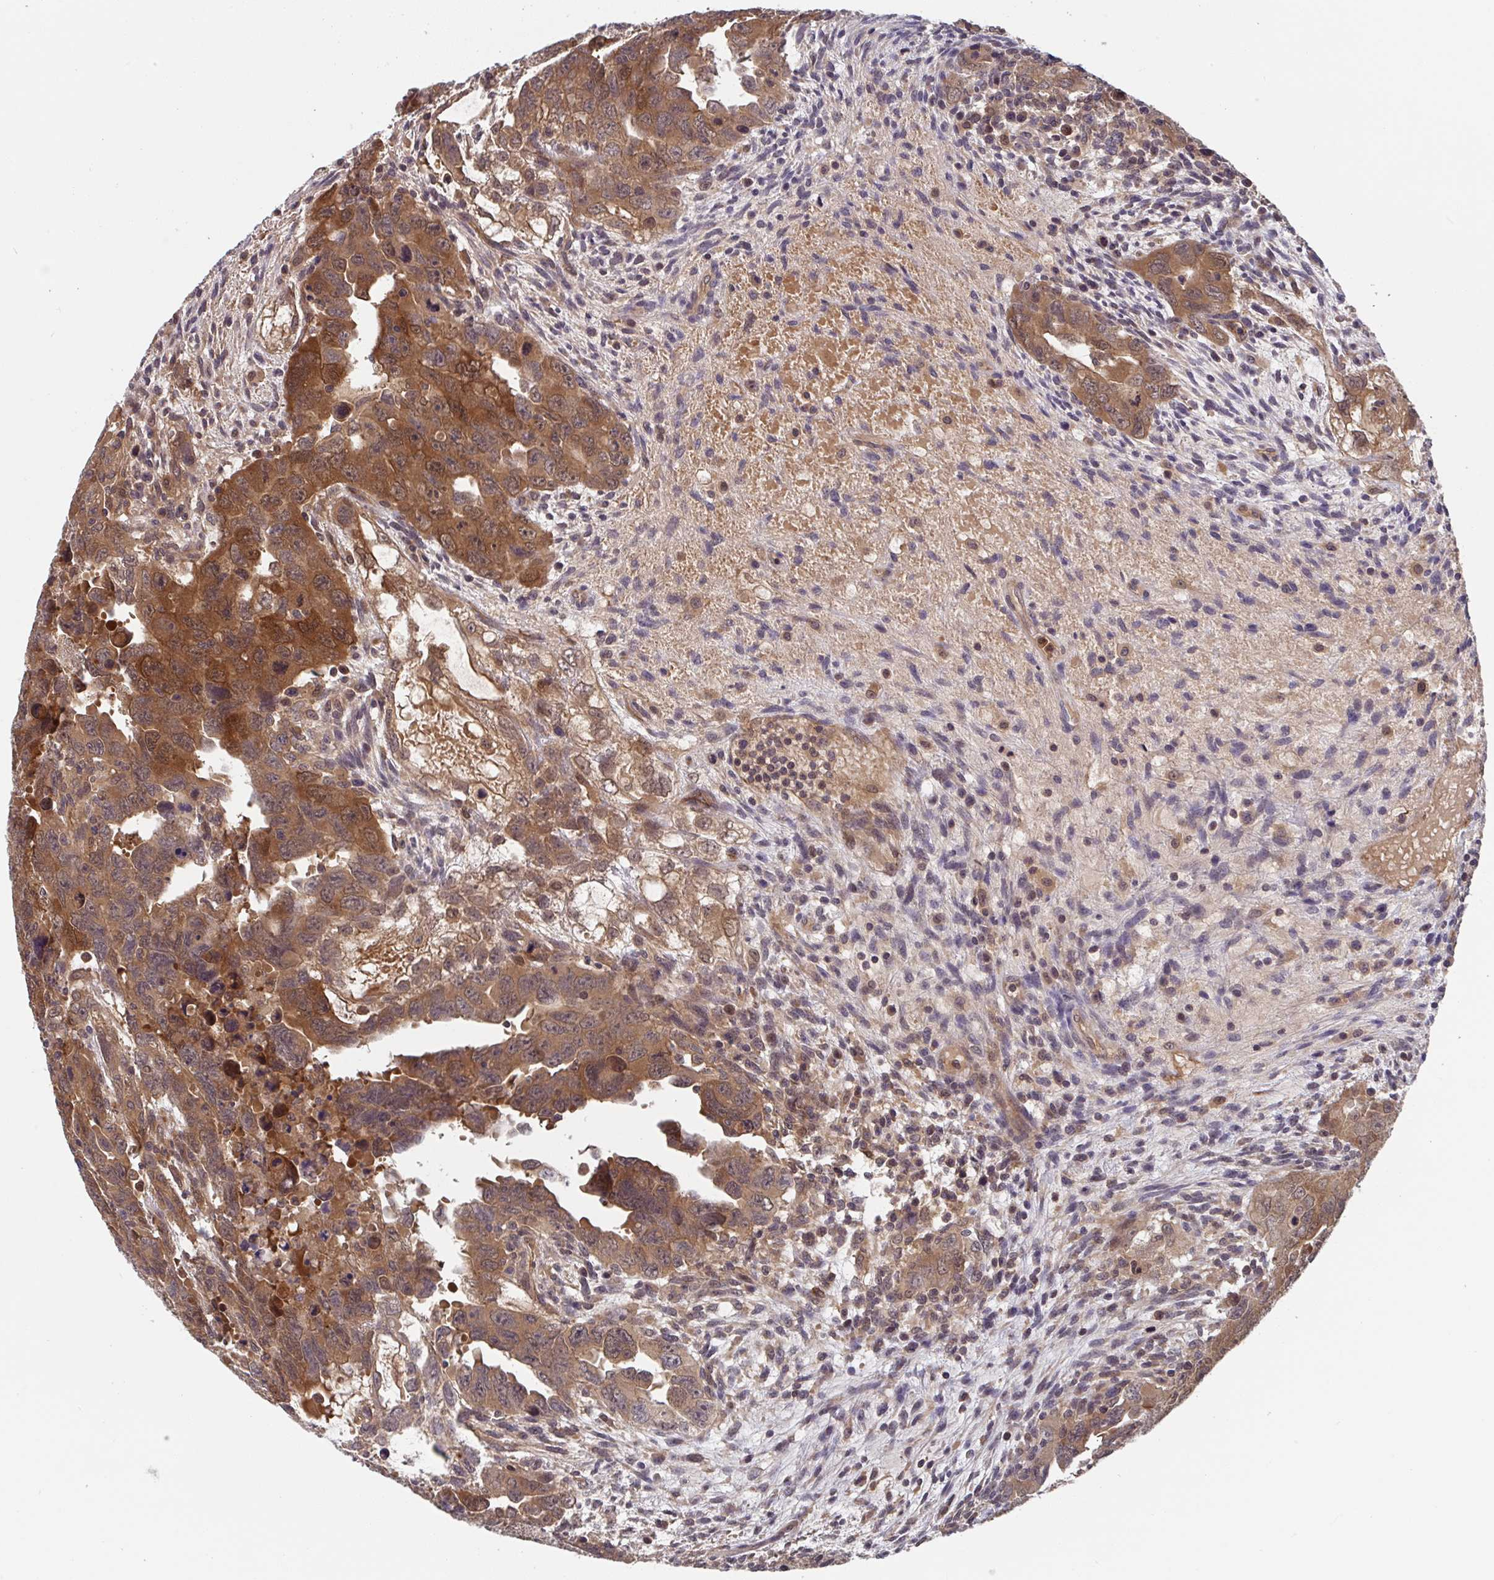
{"staining": {"intensity": "moderate", "quantity": ">75%", "location": "cytoplasmic/membranous,nuclear"}, "tissue": "testis cancer", "cell_type": "Tumor cells", "image_type": "cancer", "snomed": [{"axis": "morphology", "description": "Carcinoma, Embryonal, NOS"}, {"axis": "topography", "description": "Testis"}], "caption": "Testis embryonal carcinoma tissue exhibits moderate cytoplasmic/membranous and nuclear positivity in about >75% of tumor cells (brown staining indicates protein expression, while blue staining denotes nuclei).", "gene": "TIGAR", "patient": {"sex": "male", "age": 24}}